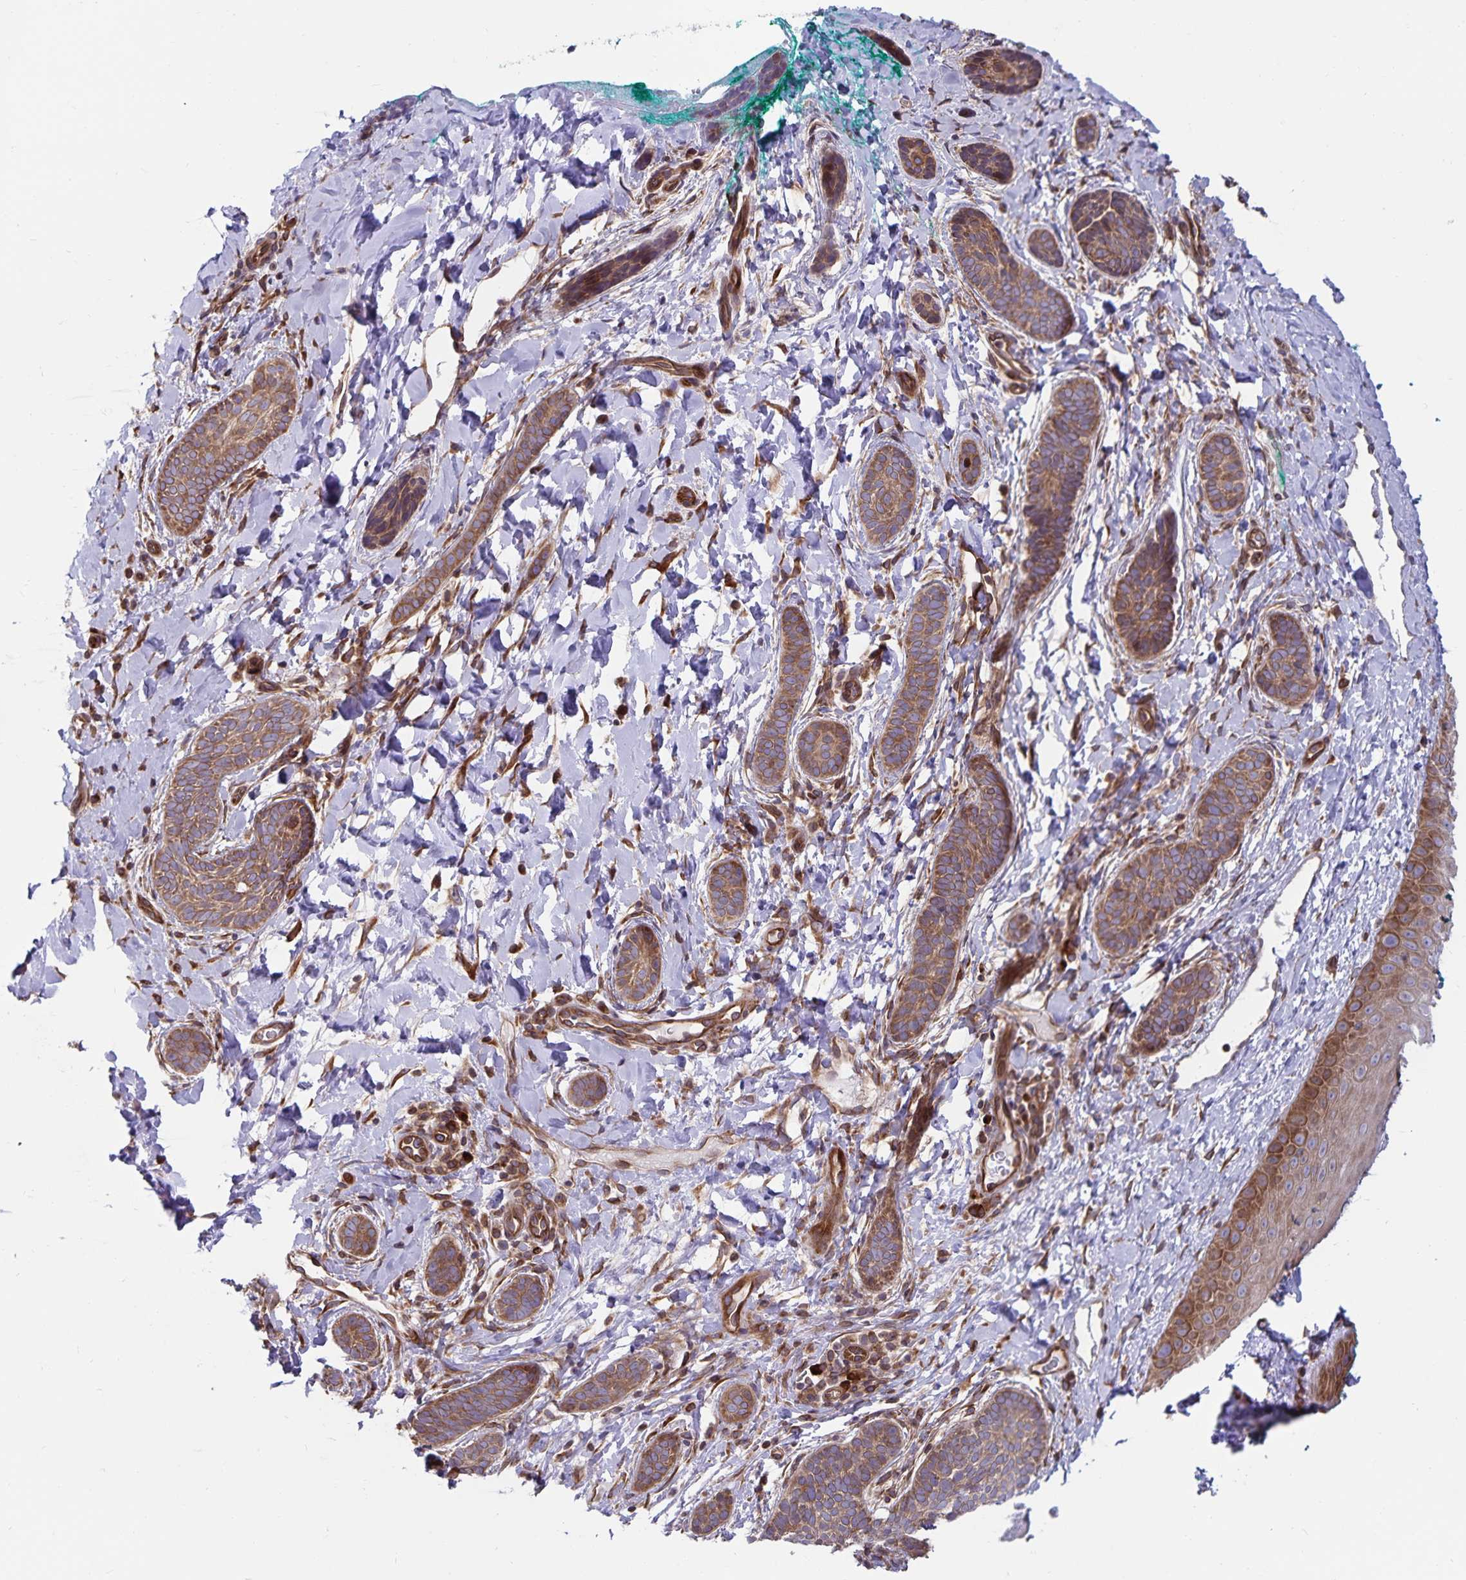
{"staining": {"intensity": "moderate", "quantity": ">75%", "location": "cytoplasmic/membranous"}, "tissue": "skin cancer", "cell_type": "Tumor cells", "image_type": "cancer", "snomed": [{"axis": "morphology", "description": "Basal cell carcinoma"}, {"axis": "topography", "description": "Skin"}], "caption": "Protein staining by immunohistochemistry (IHC) demonstrates moderate cytoplasmic/membranous staining in about >75% of tumor cells in basal cell carcinoma (skin). (brown staining indicates protein expression, while blue staining denotes nuclei).", "gene": "SEC62", "patient": {"sex": "male", "age": 63}}